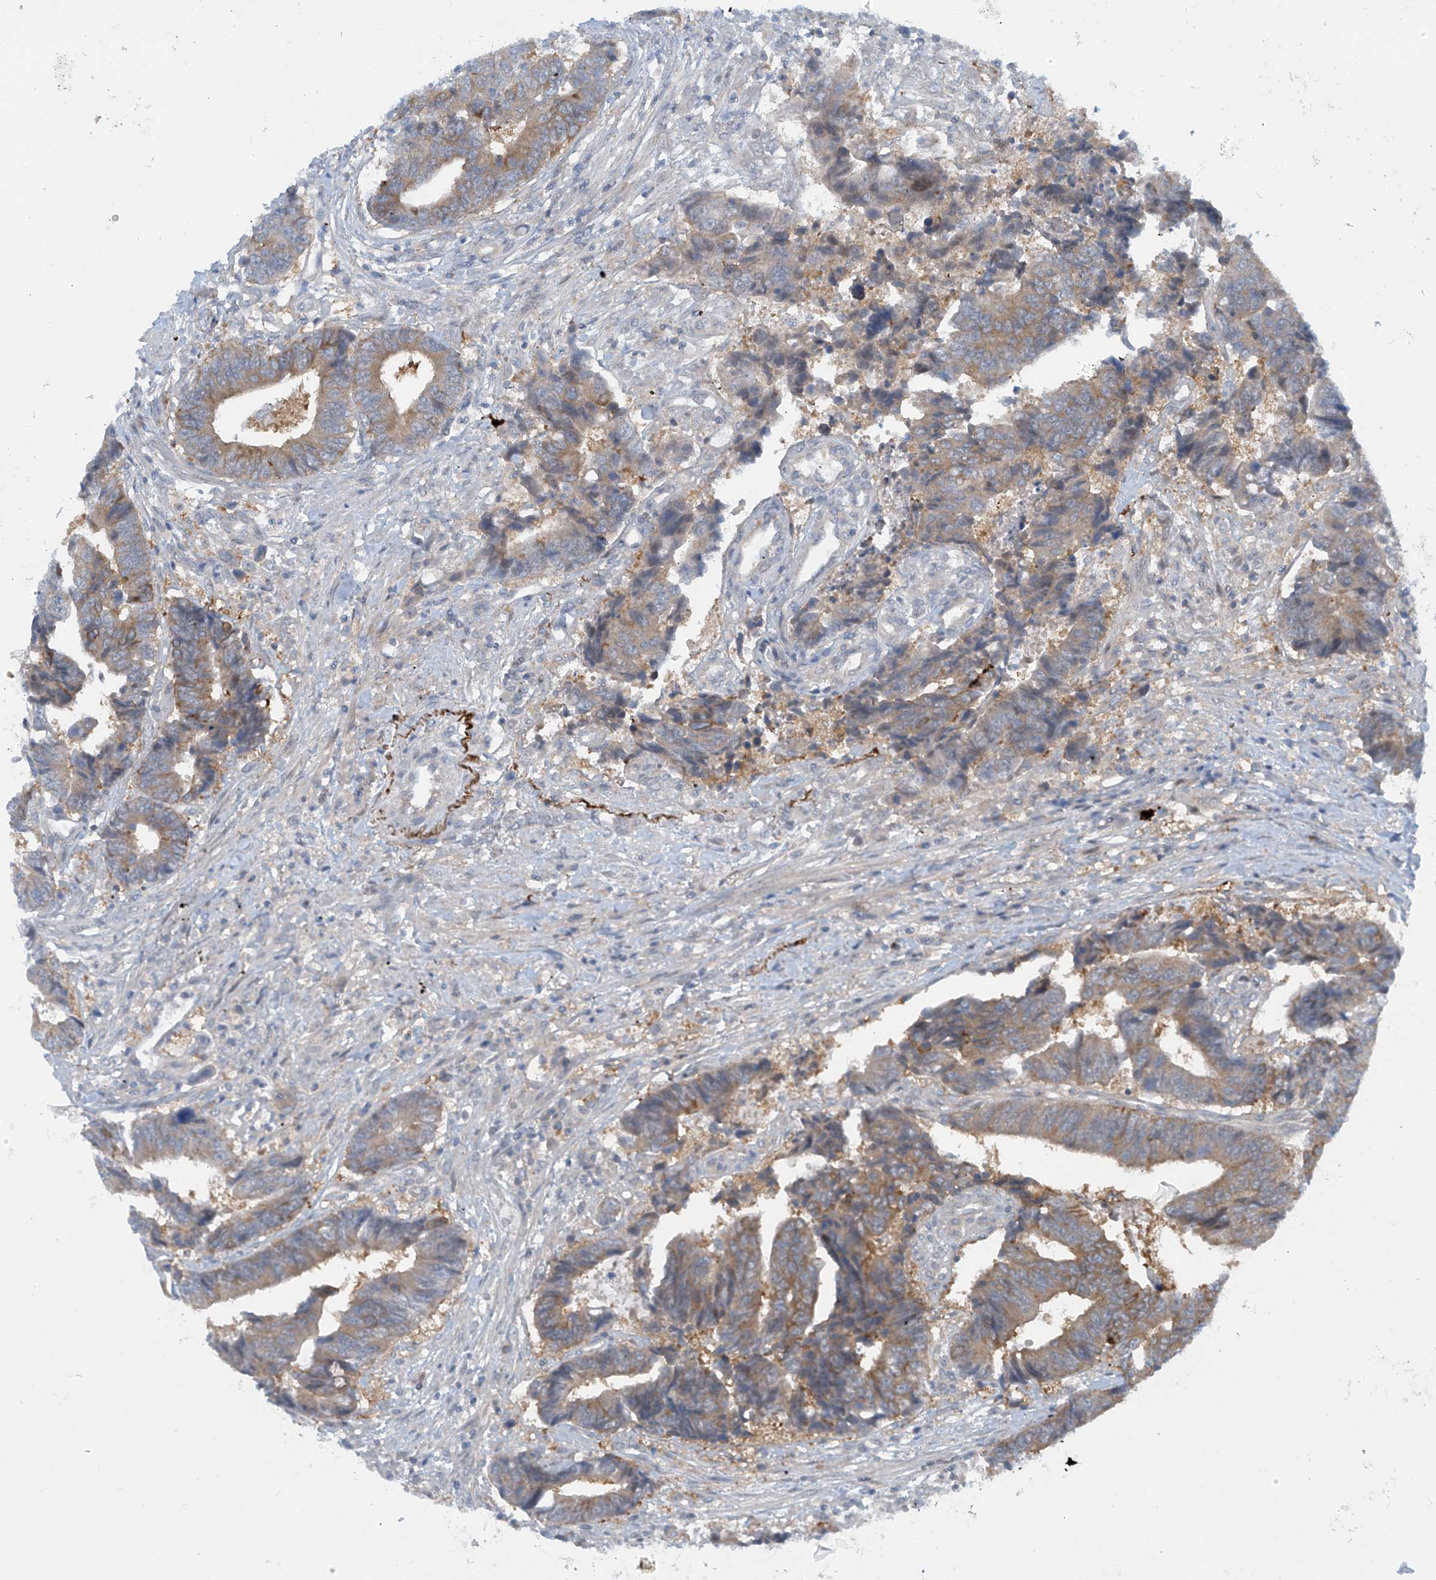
{"staining": {"intensity": "weak", "quantity": ">75%", "location": "cytoplasmic/membranous"}, "tissue": "colorectal cancer", "cell_type": "Tumor cells", "image_type": "cancer", "snomed": [{"axis": "morphology", "description": "Adenocarcinoma, NOS"}, {"axis": "topography", "description": "Rectum"}], "caption": "Immunohistochemical staining of human colorectal cancer shows low levels of weak cytoplasmic/membranous staining in approximately >75% of tumor cells. The staining was performed using DAB (3,3'-diaminobenzidine) to visualize the protein expression in brown, while the nuclei were stained in blue with hematoxylin (Magnification: 20x).", "gene": "FSD1L", "patient": {"sex": "male", "age": 84}}